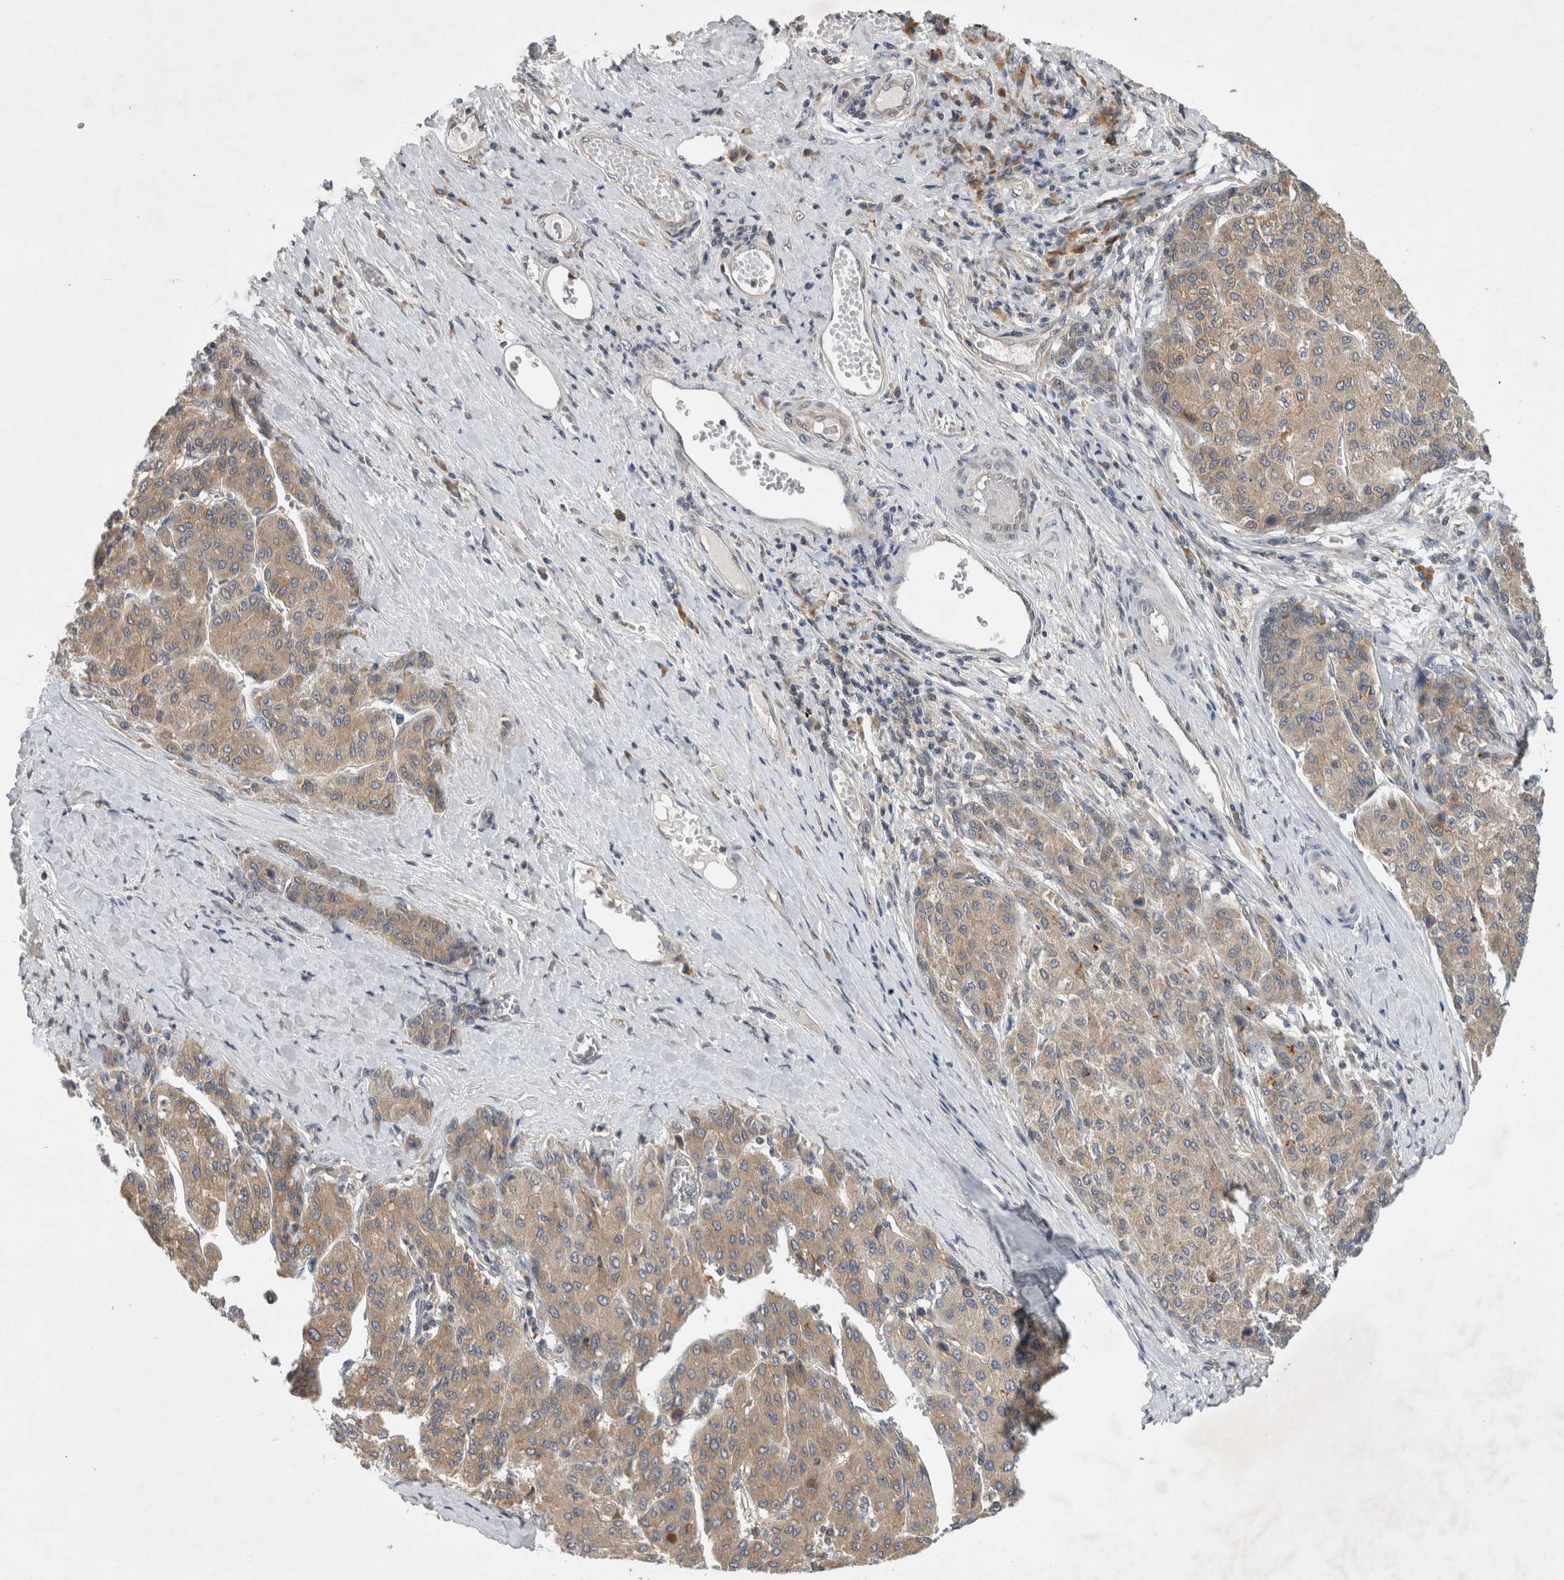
{"staining": {"intensity": "weak", "quantity": "25%-75%", "location": "cytoplasmic/membranous"}, "tissue": "liver cancer", "cell_type": "Tumor cells", "image_type": "cancer", "snomed": [{"axis": "morphology", "description": "Carcinoma, Hepatocellular, NOS"}, {"axis": "topography", "description": "Liver"}], "caption": "This is a micrograph of immunohistochemistry (IHC) staining of liver hepatocellular carcinoma, which shows weak expression in the cytoplasmic/membranous of tumor cells.", "gene": "AASDHPPT", "patient": {"sex": "male", "age": 65}}